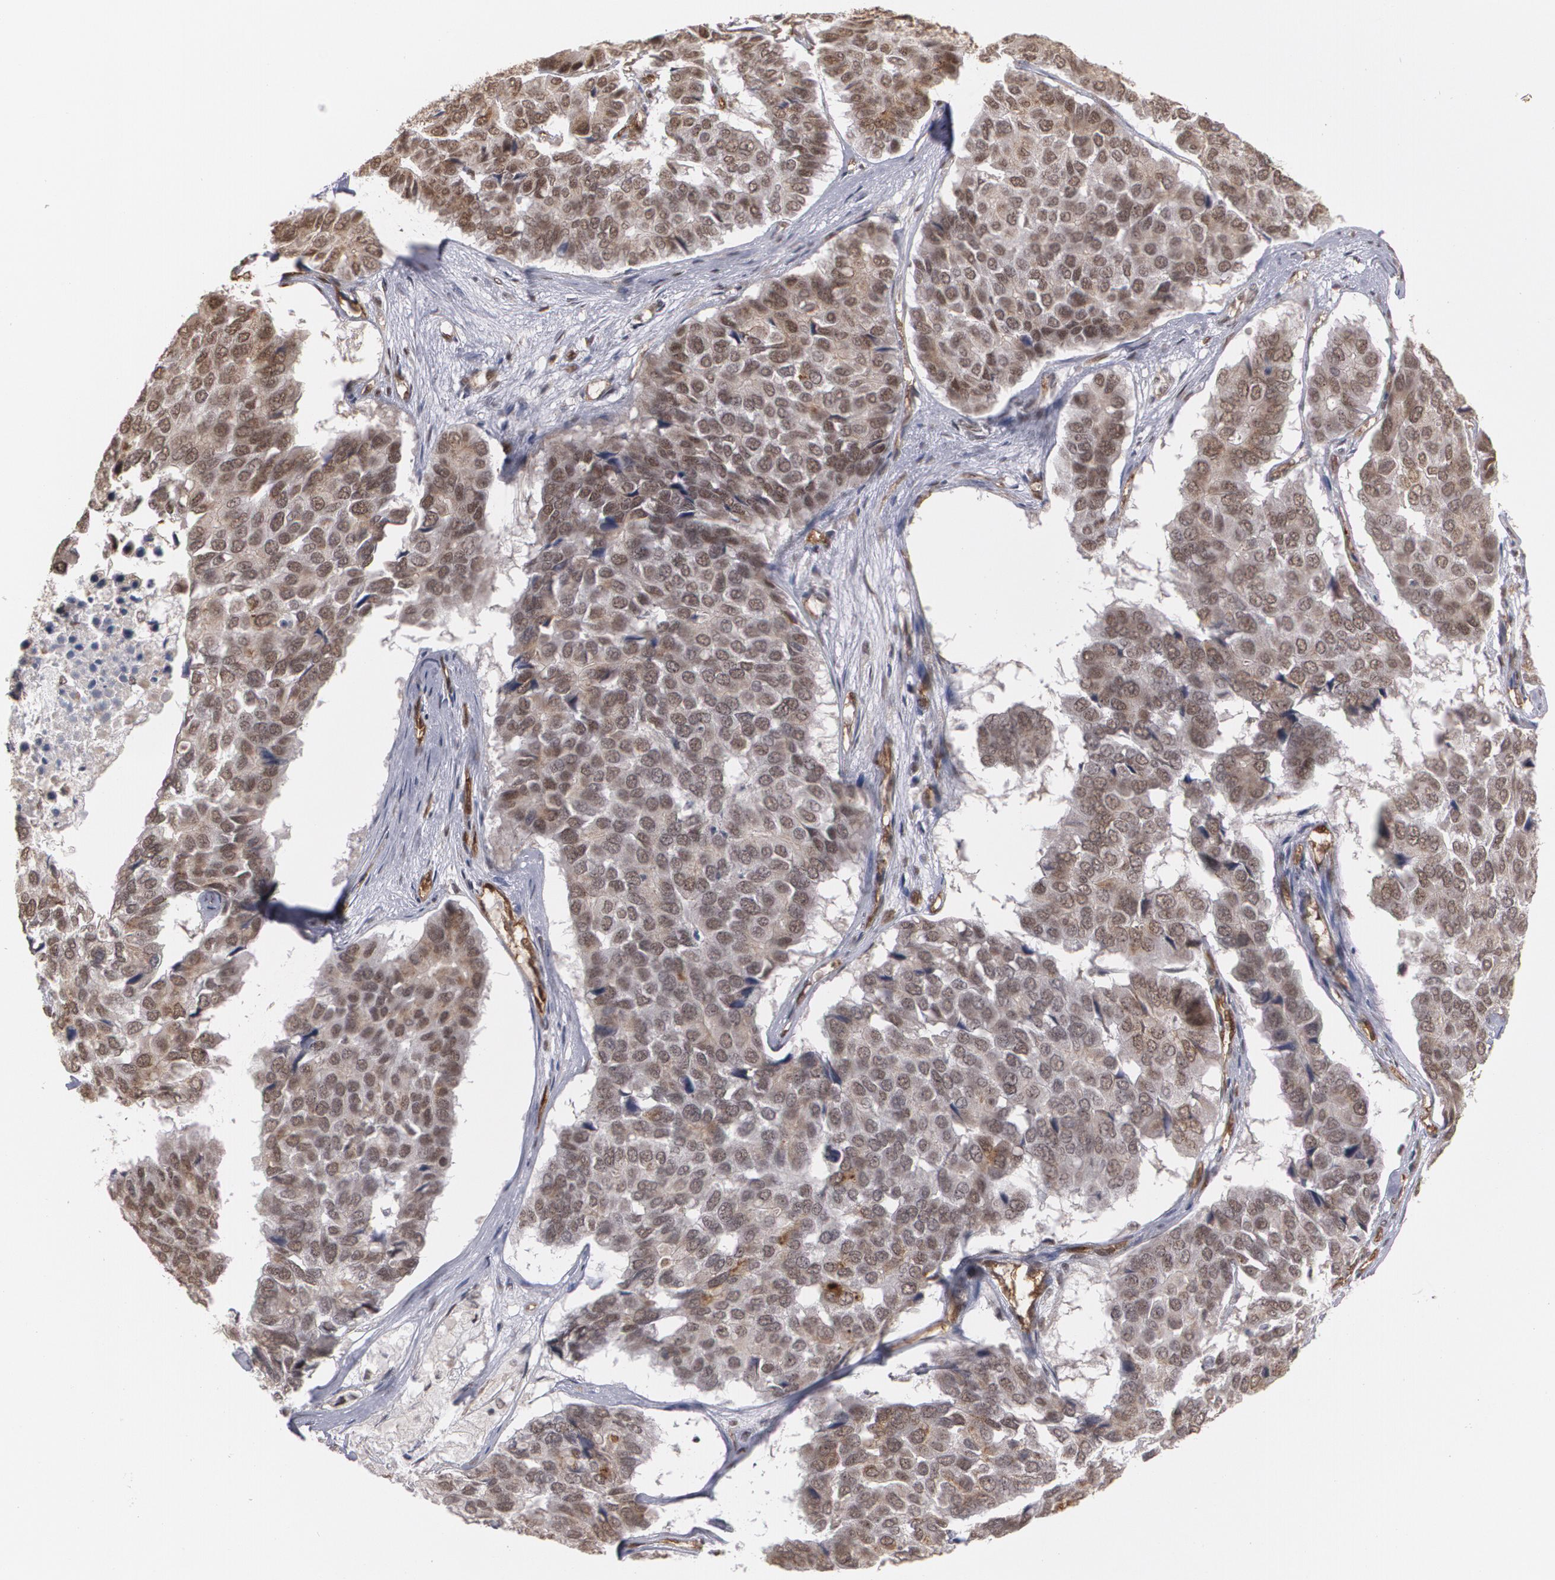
{"staining": {"intensity": "moderate", "quantity": ">75%", "location": "nuclear"}, "tissue": "pancreatic cancer", "cell_type": "Tumor cells", "image_type": "cancer", "snomed": [{"axis": "morphology", "description": "Adenocarcinoma, NOS"}, {"axis": "topography", "description": "Pancreas"}], "caption": "Immunohistochemistry (DAB (3,3'-diaminobenzidine)) staining of human adenocarcinoma (pancreatic) reveals moderate nuclear protein expression in about >75% of tumor cells. The staining was performed using DAB (3,3'-diaminobenzidine) to visualize the protein expression in brown, while the nuclei were stained in blue with hematoxylin (Magnification: 20x).", "gene": "ZNF75A", "patient": {"sex": "male", "age": 50}}